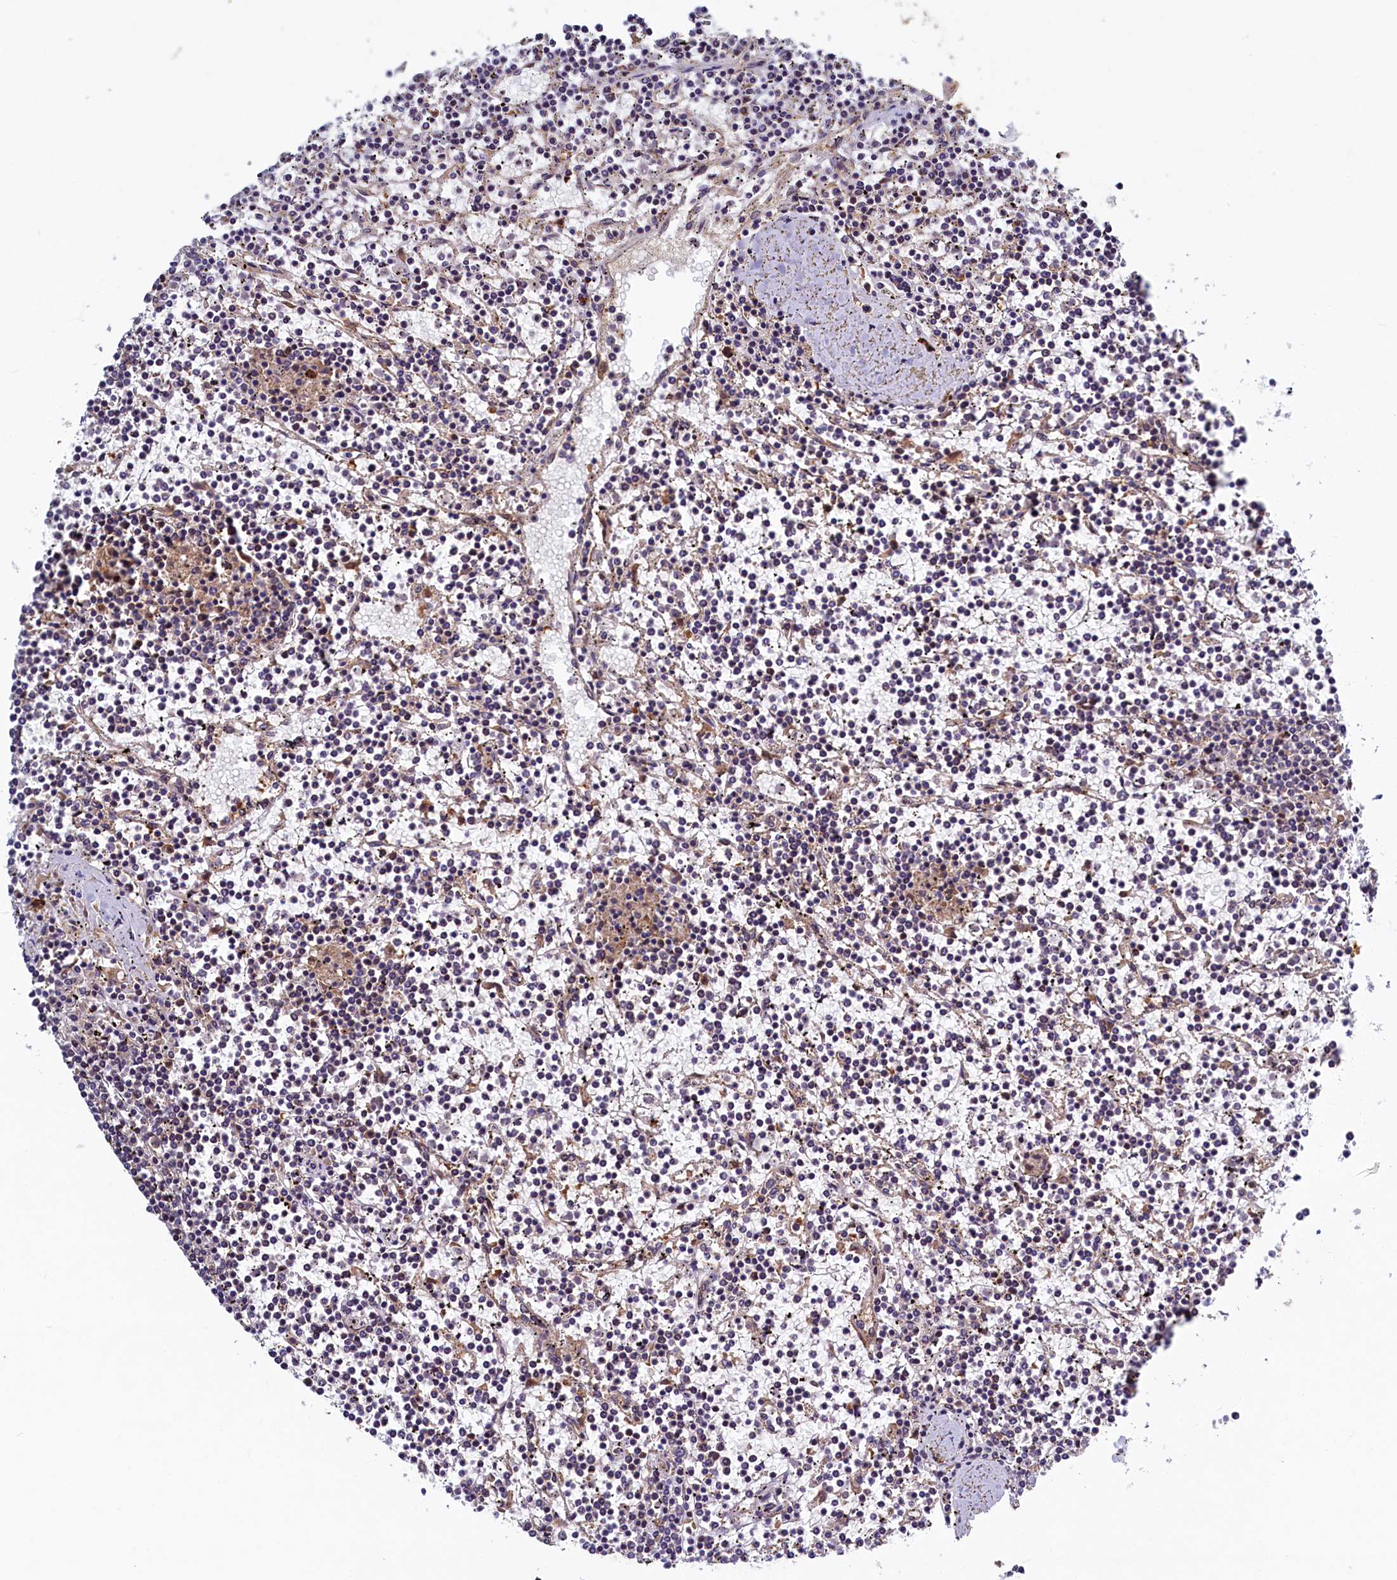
{"staining": {"intensity": "negative", "quantity": "none", "location": "none"}, "tissue": "lymphoma", "cell_type": "Tumor cells", "image_type": "cancer", "snomed": [{"axis": "morphology", "description": "Malignant lymphoma, non-Hodgkin's type, Low grade"}, {"axis": "topography", "description": "Spleen"}], "caption": "Tumor cells show no significant protein expression in lymphoma.", "gene": "SLC16A14", "patient": {"sex": "female", "age": 19}}